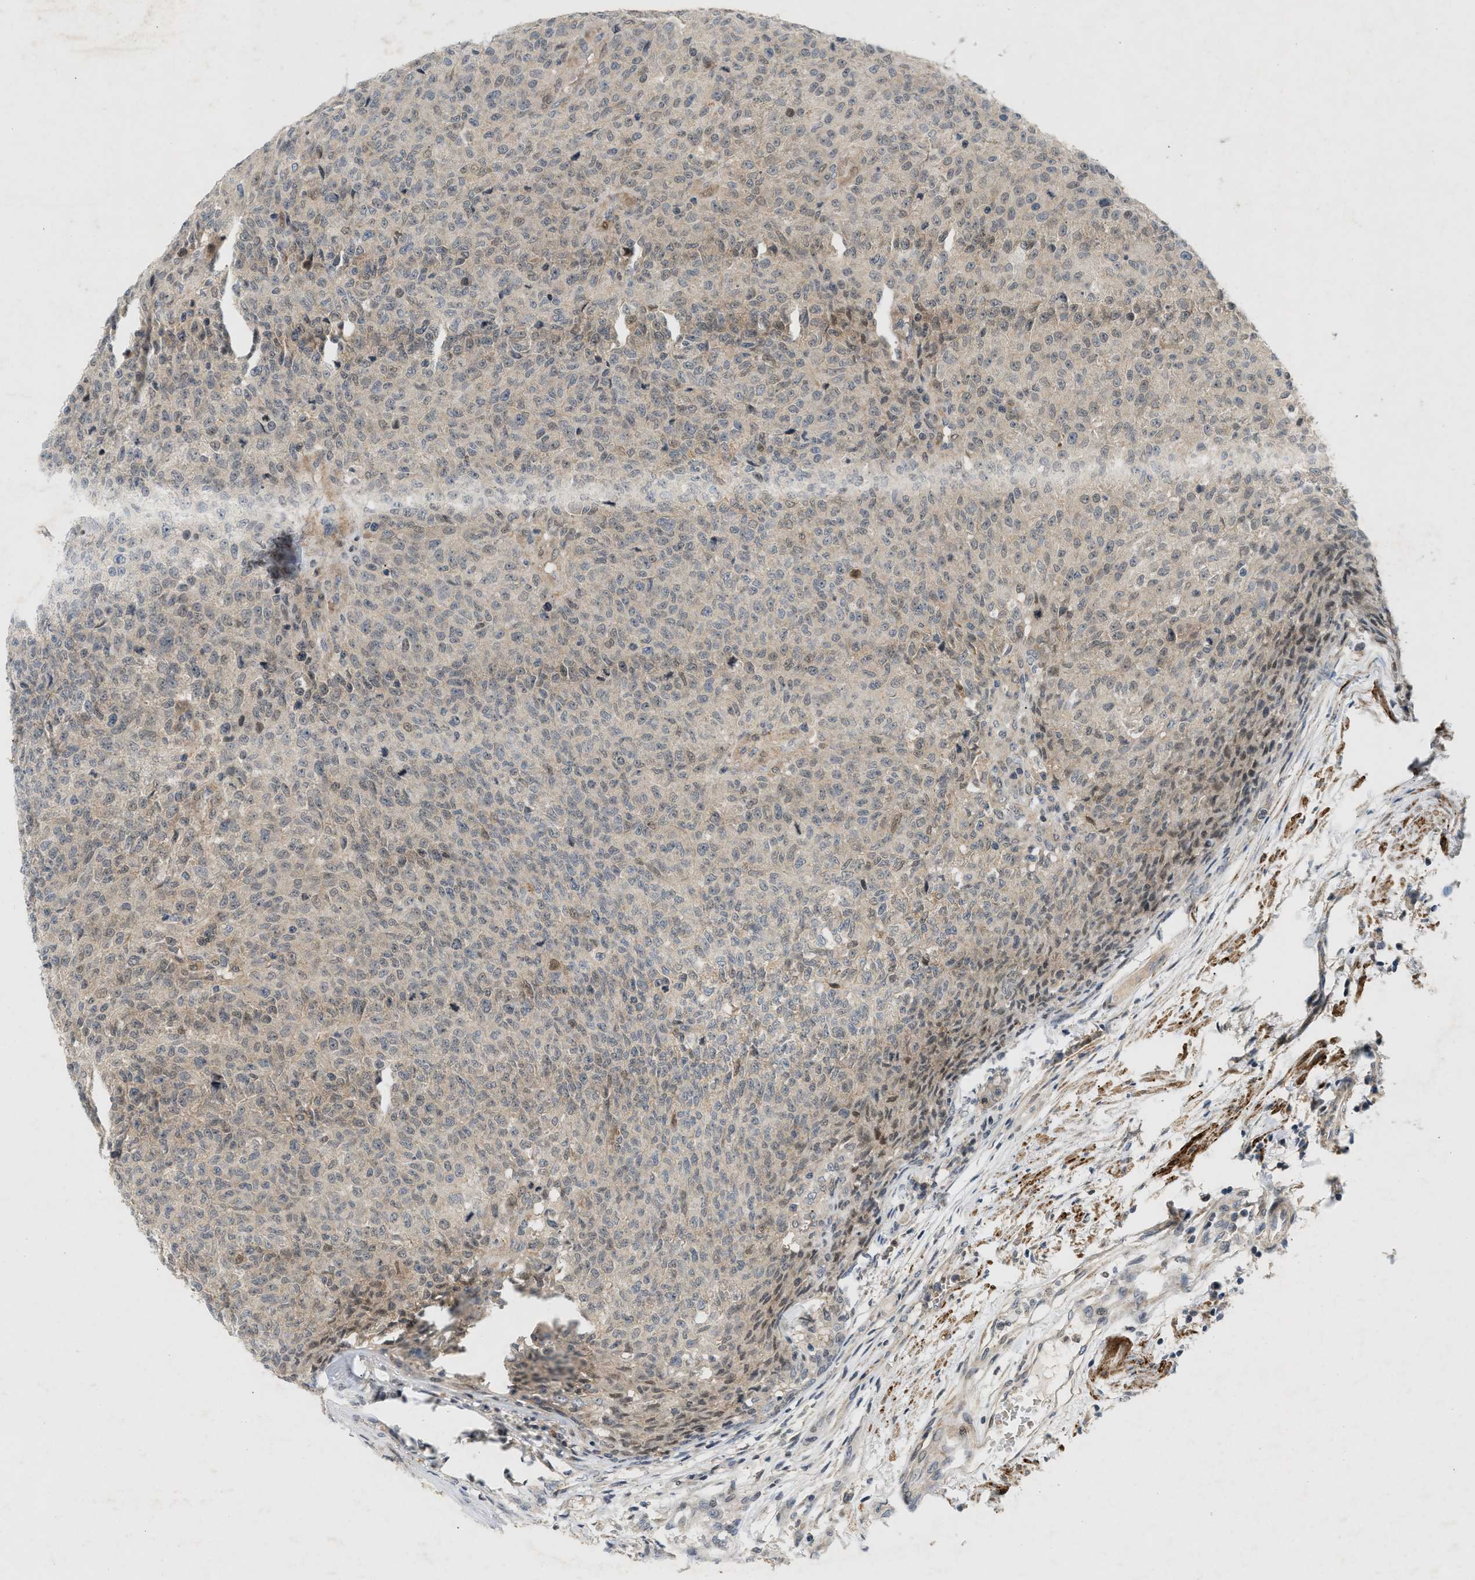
{"staining": {"intensity": "weak", "quantity": "<25%", "location": "nuclear"}, "tissue": "testis cancer", "cell_type": "Tumor cells", "image_type": "cancer", "snomed": [{"axis": "morphology", "description": "Seminoma, NOS"}, {"axis": "topography", "description": "Testis"}], "caption": "This is an immunohistochemistry micrograph of human testis cancer. There is no staining in tumor cells.", "gene": "ZPR1", "patient": {"sex": "male", "age": 59}}